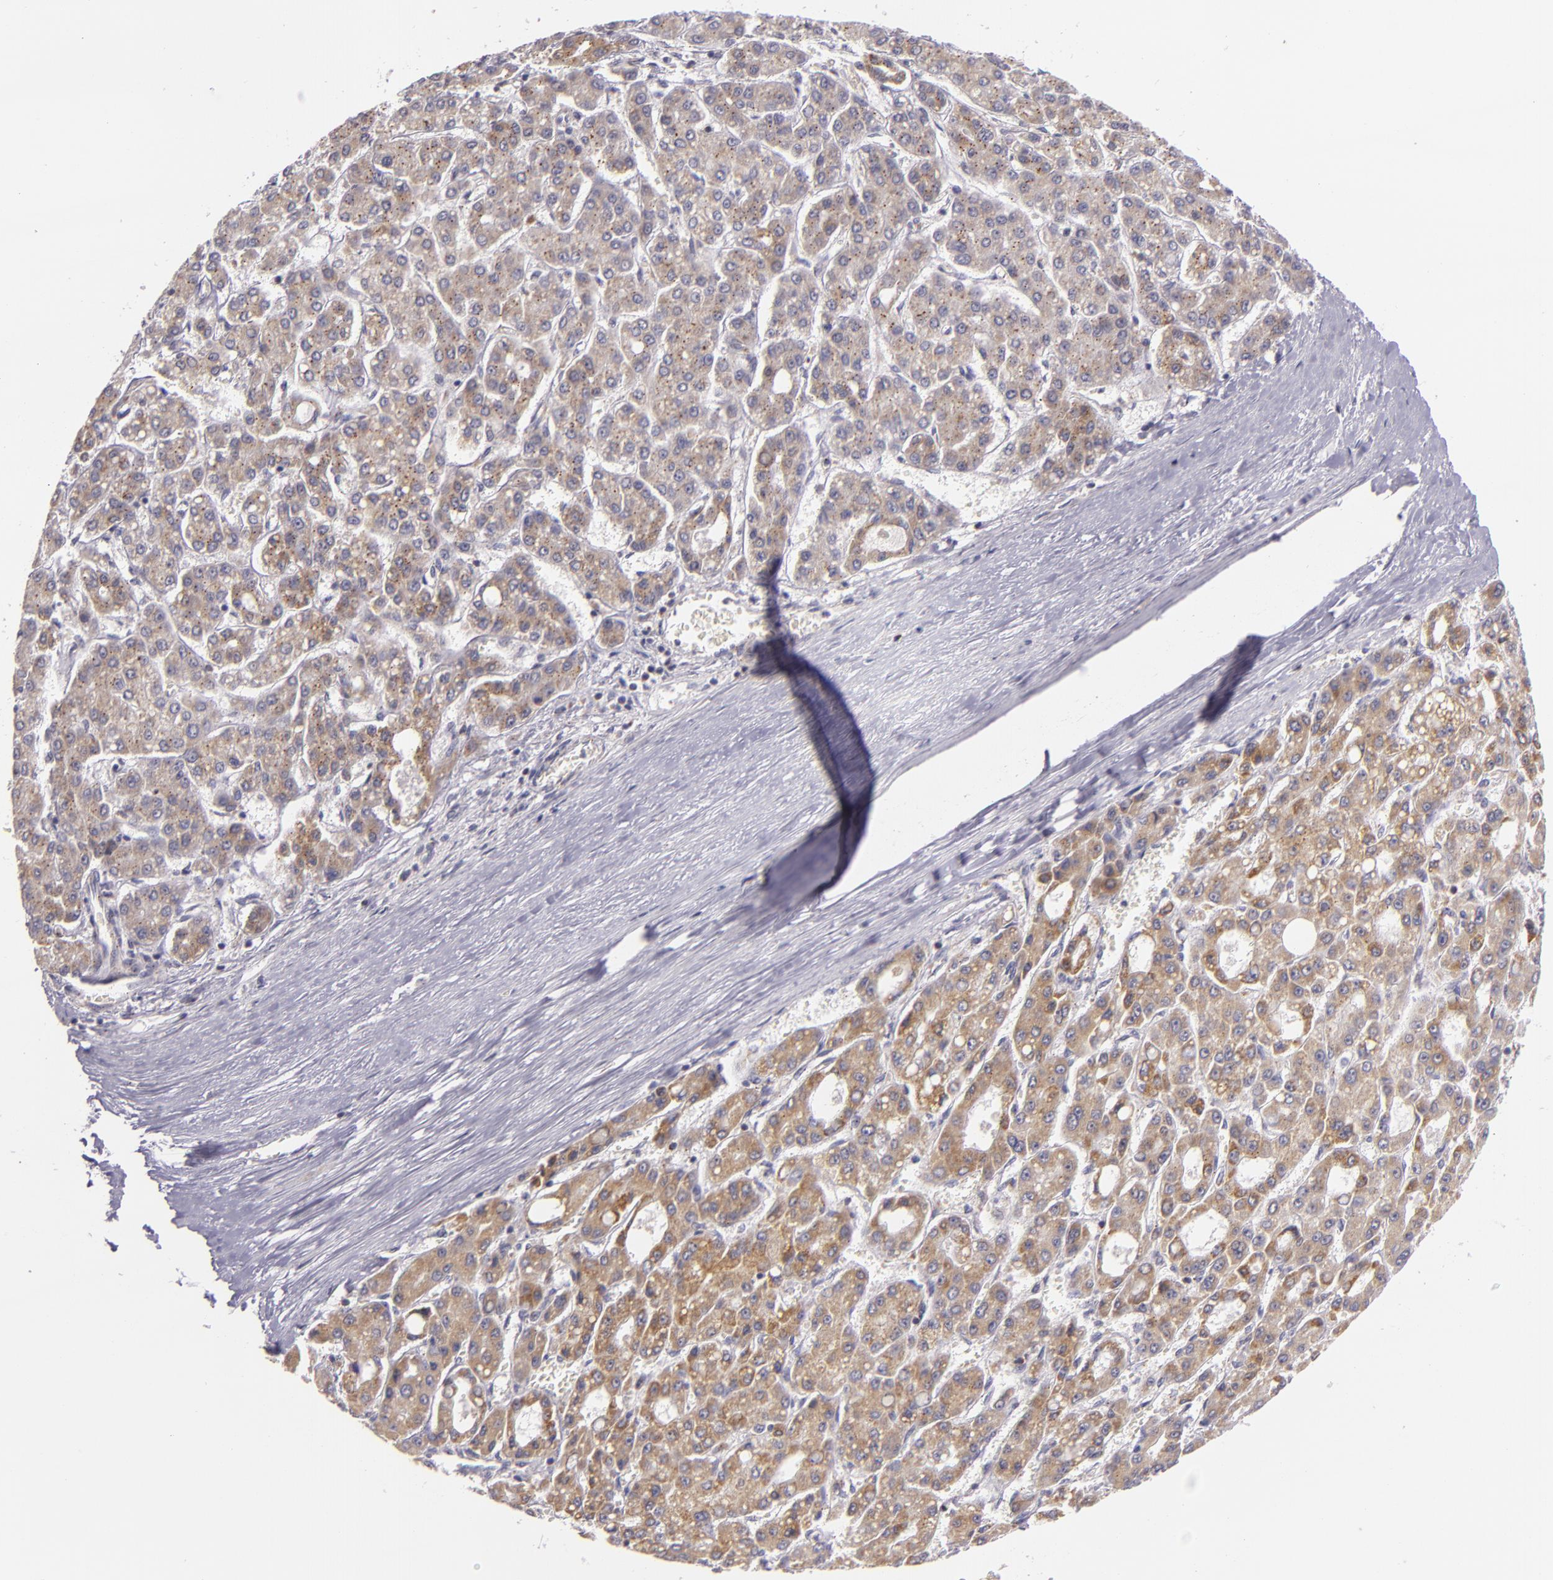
{"staining": {"intensity": "weak", "quantity": ">75%", "location": "cytoplasmic/membranous"}, "tissue": "liver cancer", "cell_type": "Tumor cells", "image_type": "cancer", "snomed": [{"axis": "morphology", "description": "Carcinoma, Hepatocellular, NOS"}, {"axis": "topography", "description": "Liver"}], "caption": "Approximately >75% of tumor cells in human liver cancer show weak cytoplasmic/membranous protein expression as visualized by brown immunohistochemical staining.", "gene": "CILK1", "patient": {"sex": "male", "age": 69}}